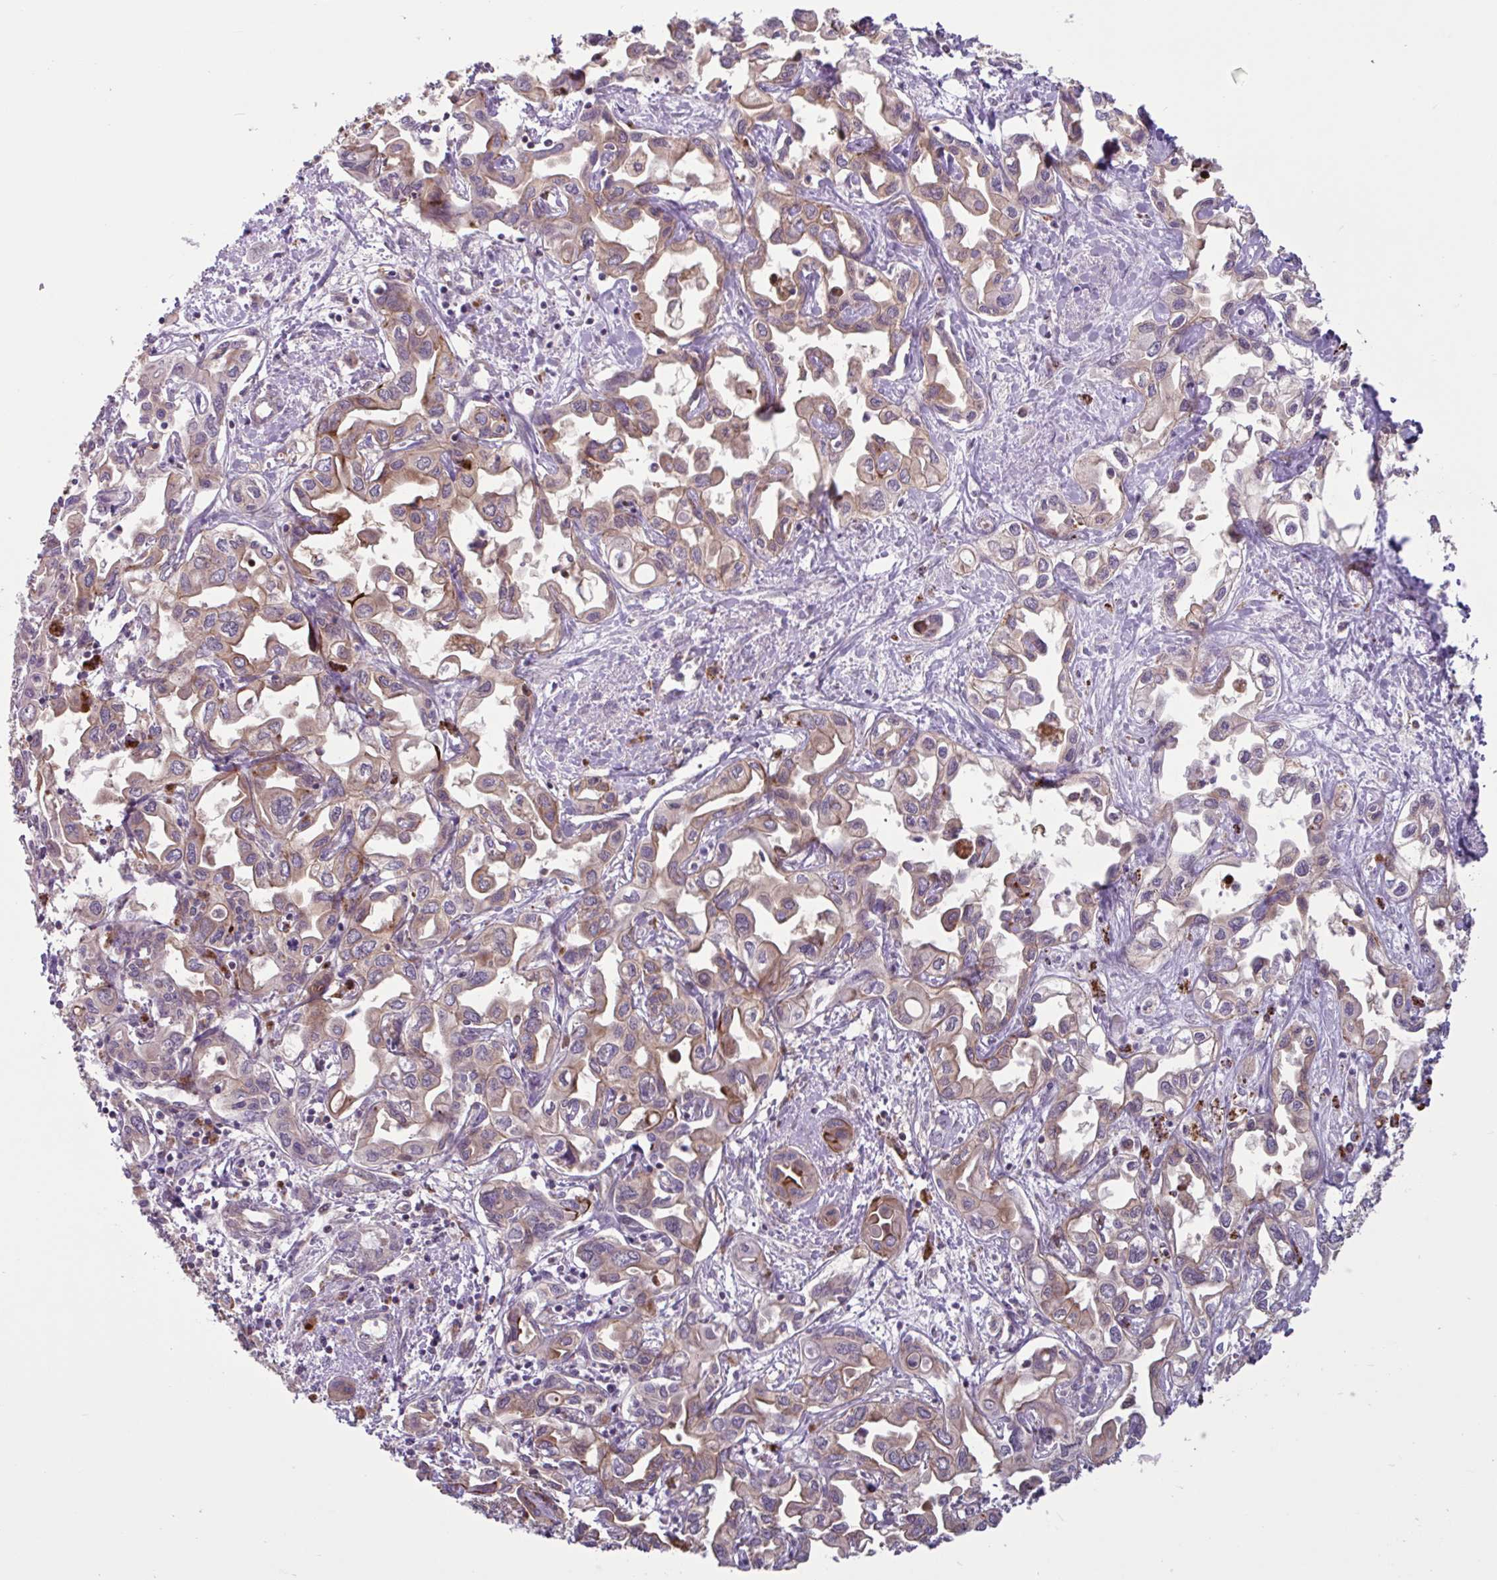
{"staining": {"intensity": "moderate", "quantity": ">75%", "location": "cytoplasmic/membranous"}, "tissue": "liver cancer", "cell_type": "Tumor cells", "image_type": "cancer", "snomed": [{"axis": "morphology", "description": "Cholangiocarcinoma"}, {"axis": "topography", "description": "Liver"}], "caption": "This micrograph demonstrates immunohistochemistry staining of human liver cancer, with medium moderate cytoplasmic/membranous staining in approximately >75% of tumor cells.", "gene": "GLTP", "patient": {"sex": "female", "age": 64}}